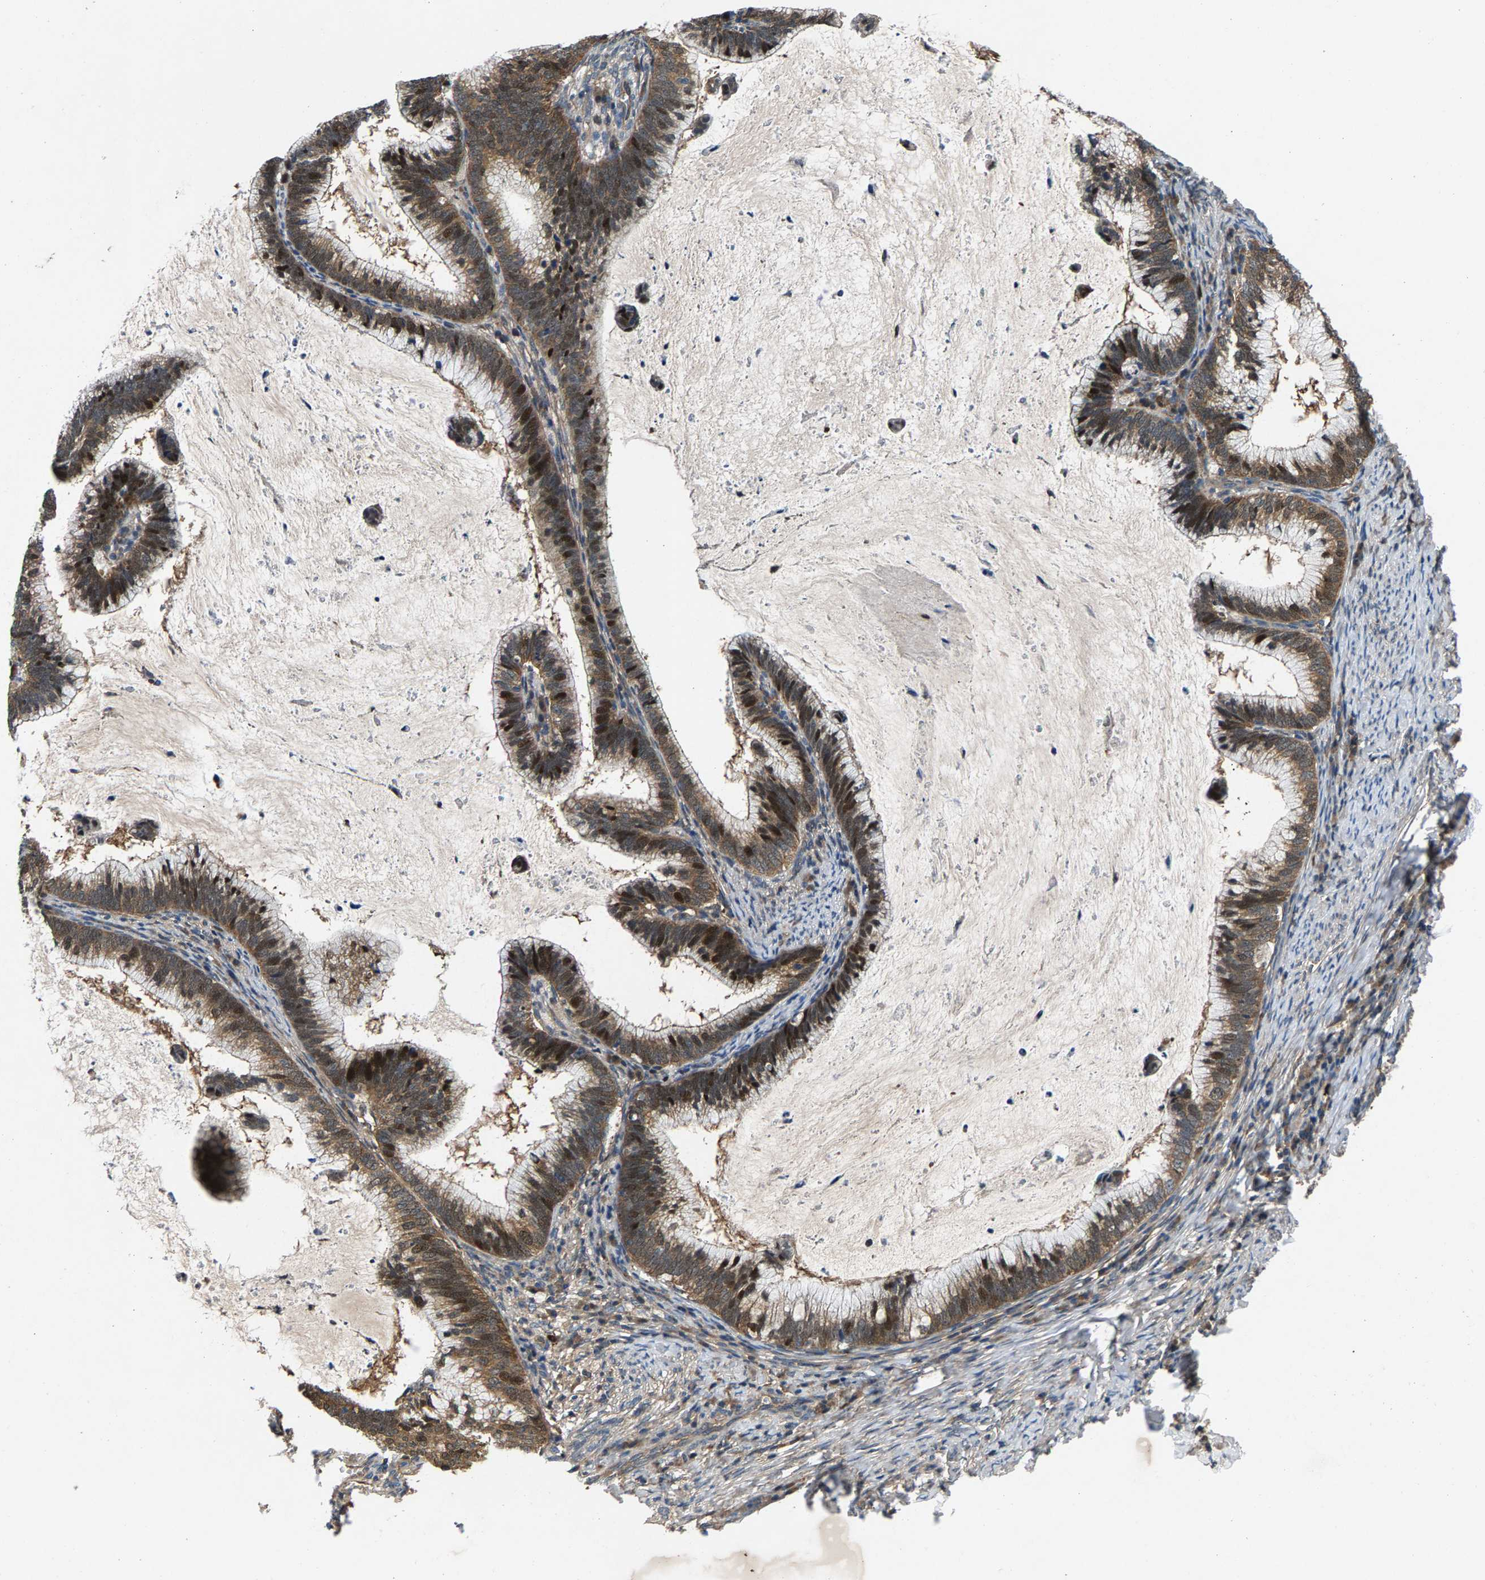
{"staining": {"intensity": "moderate", "quantity": ">75%", "location": "cytoplasmic/membranous,nuclear"}, "tissue": "cervical cancer", "cell_type": "Tumor cells", "image_type": "cancer", "snomed": [{"axis": "morphology", "description": "Adenocarcinoma, NOS"}, {"axis": "topography", "description": "Cervix"}], "caption": "Cervical cancer was stained to show a protein in brown. There is medium levels of moderate cytoplasmic/membranous and nuclear expression in approximately >75% of tumor cells.", "gene": "FAM78A", "patient": {"sex": "female", "age": 36}}